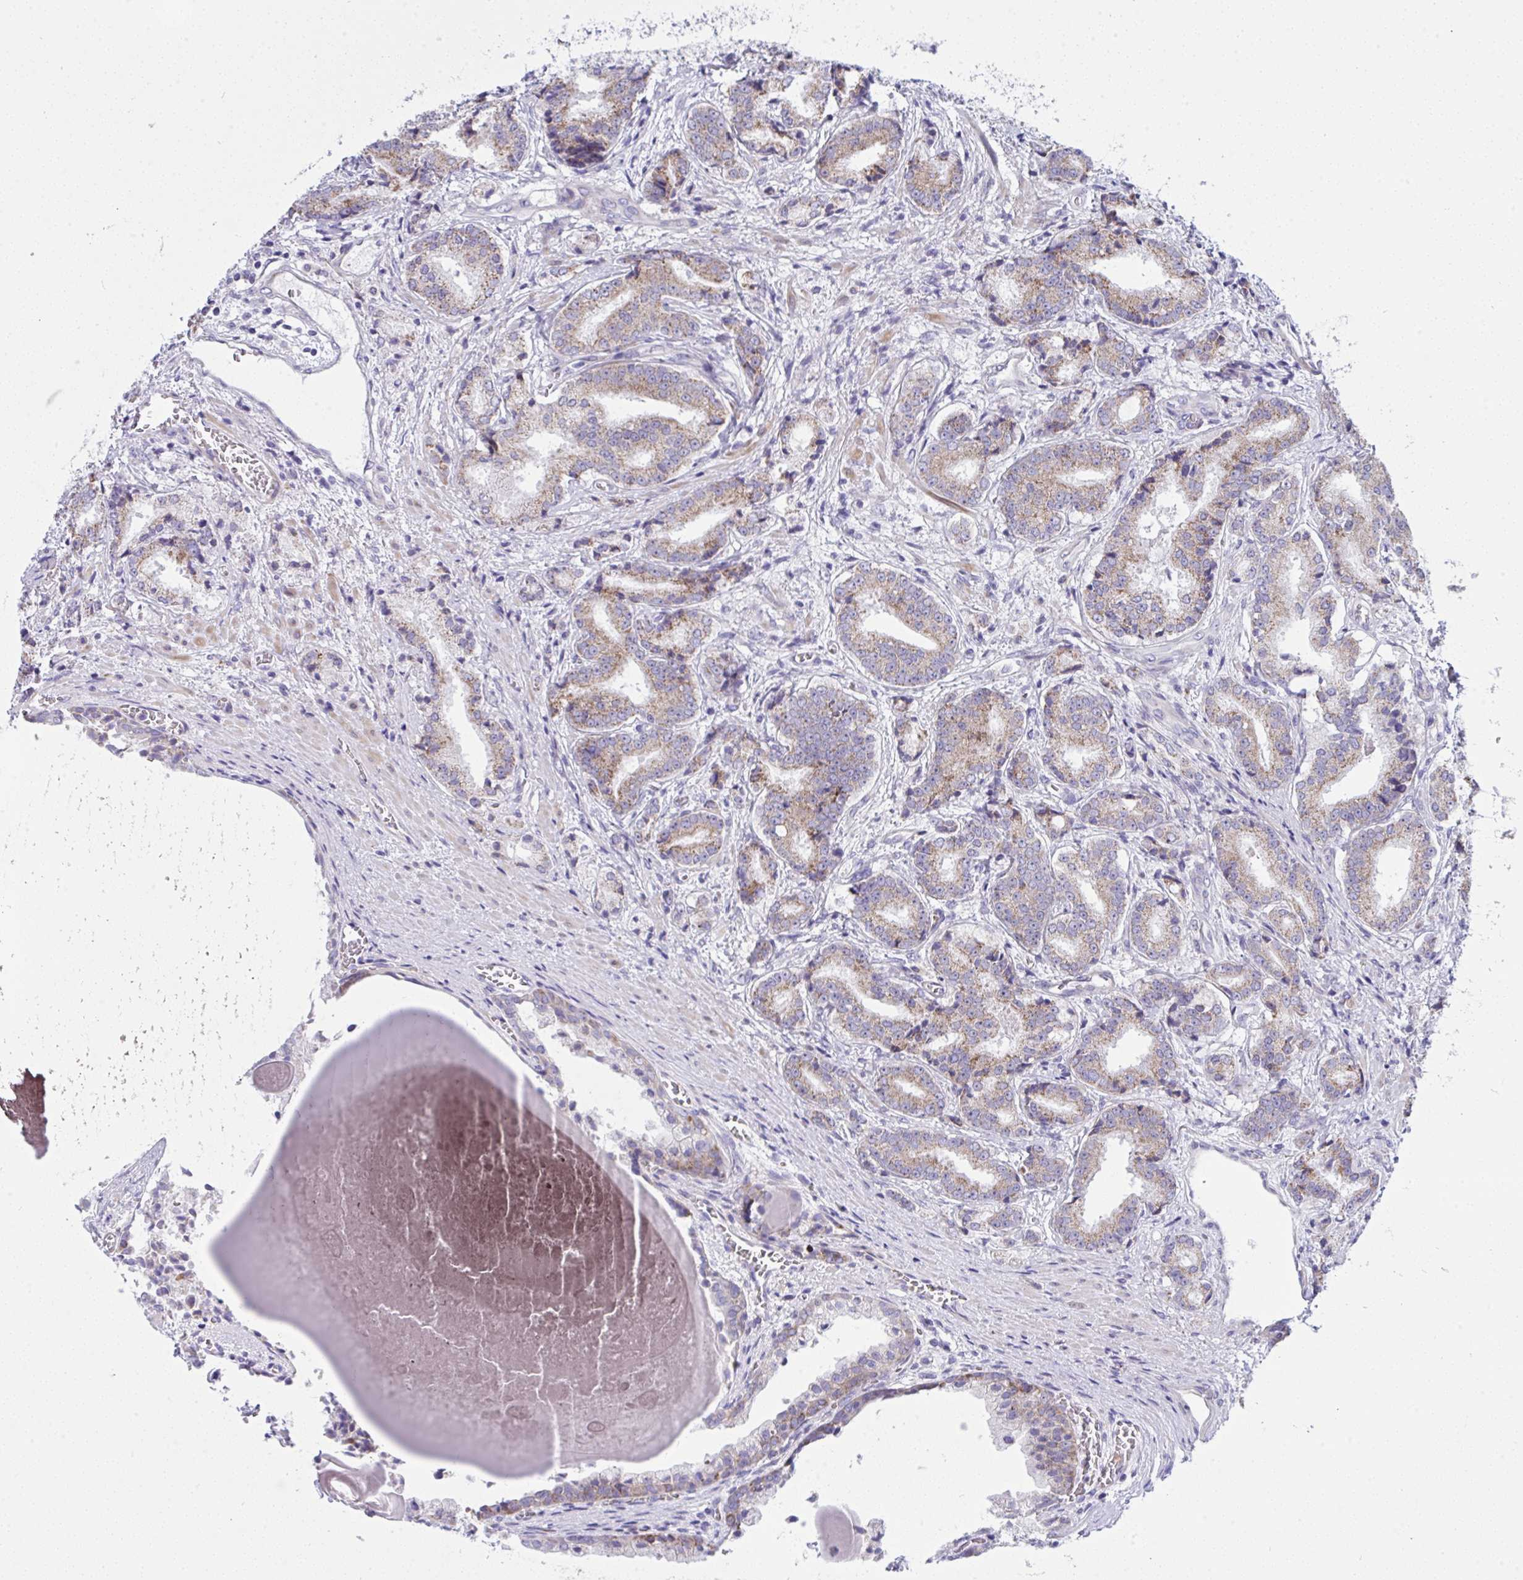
{"staining": {"intensity": "moderate", "quantity": ">75%", "location": "cytoplasmic/membranous"}, "tissue": "prostate cancer", "cell_type": "Tumor cells", "image_type": "cancer", "snomed": [{"axis": "morphology", "description": "Adenocarcinoma, High grade"}, {"axis": "topography", "description": "Prostate and seminal vesicle, NOS"}], "caption": "A photomicrograph of human prostate cancer (adenocarcinoma (high-grade)) stained for a protein reveals moderate cytoplasmic/membranous brown staining in tumor cells. (DAB (3,3'-diaminobenzidine) IHC with brightfield microscopy, high magnification).", "gene": "NTN1", "patient": {"sex": "male", "age": 61}}